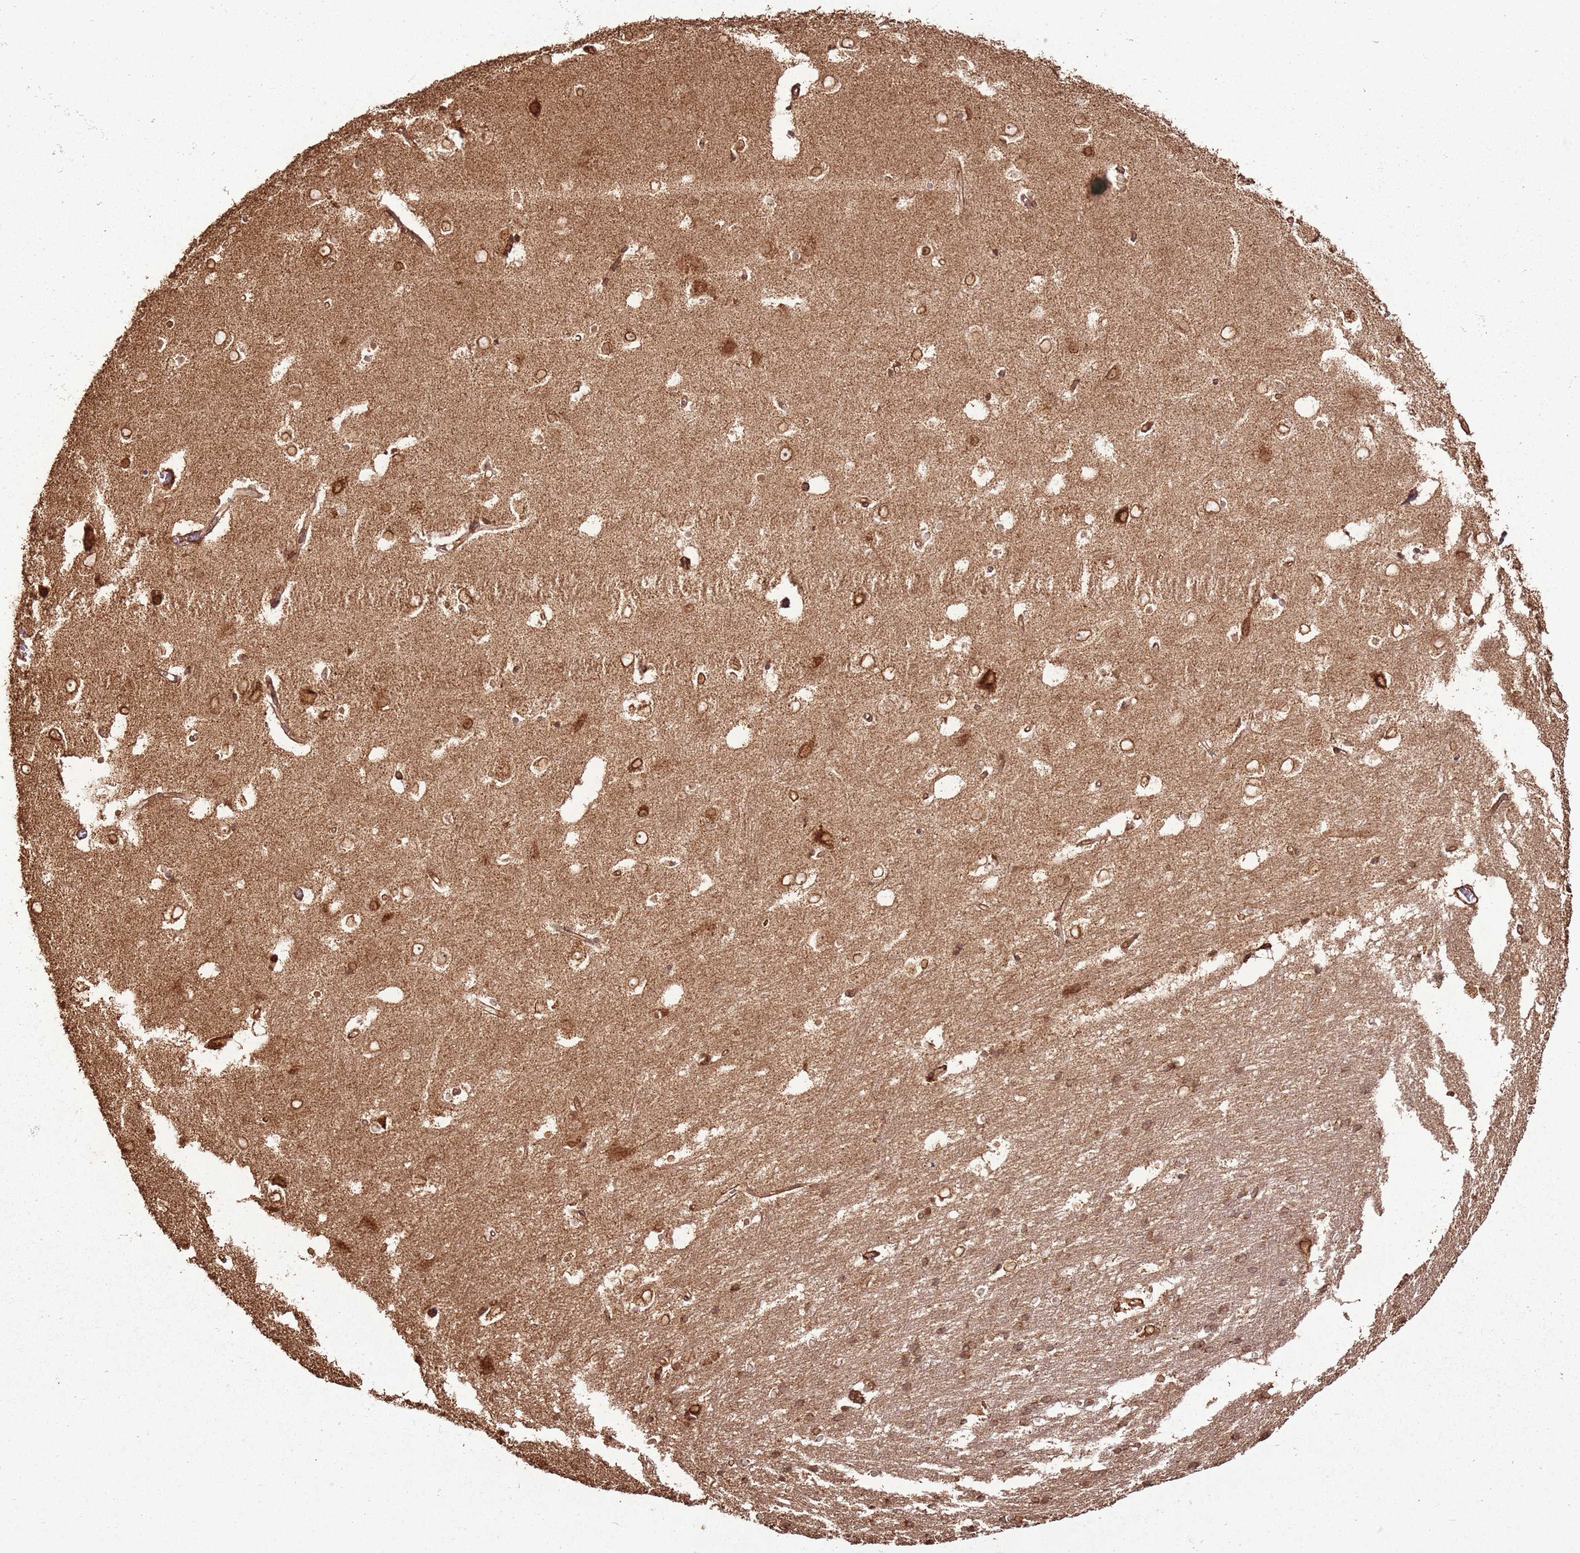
{"staining": {"intensity": "strong", "quantity": ">75%", "location": "cytoplasmic/membranous"}, "tissue": "cerebral cortex", "cell_type": "Endothelial cells", "image_type": "normal", "snomed": [{"axis": "morphology", "description": "Normal tissue, NOS"}, {"axis": "topography", "description": "Cerebral cortex"}], "caption": "A brown stain highlights strong cytoplasmic/membranous staining of a protein in endothelial cells of normal human cerebral cortex.", "gene": "MRPS6", "patient": {"sex": "male", "age": 54}}